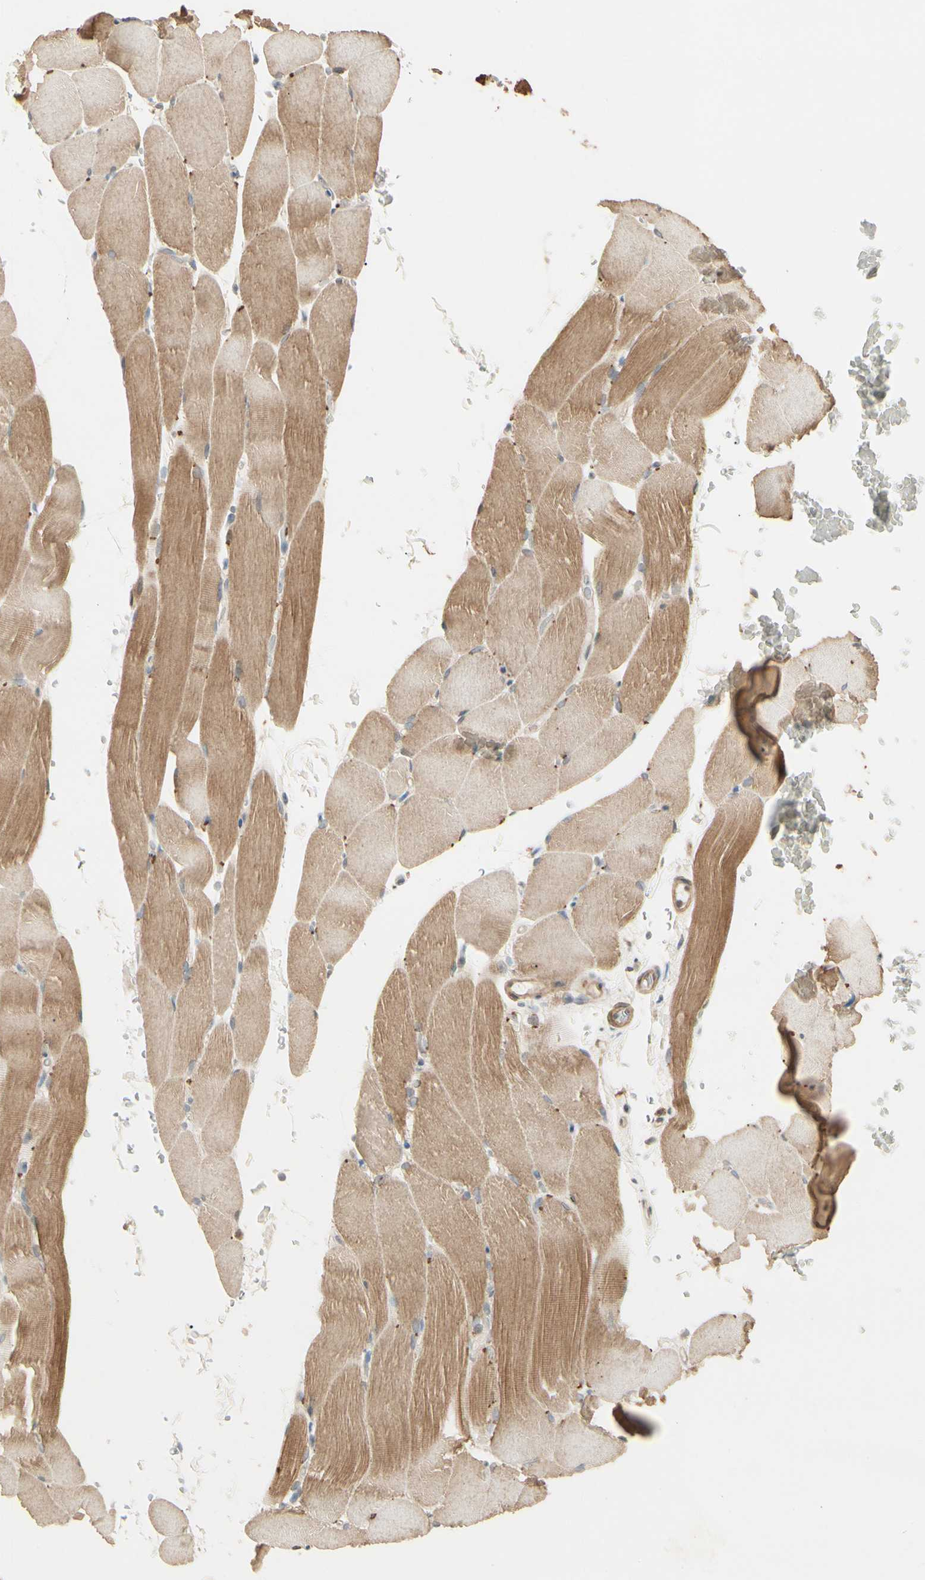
{"staining": {"intensity": "moderate", "quantity": "25%-75%", "location": "cytoplasmic/membranous"}, "tissue": "skeletal muscle", "cell_type": "Myocytes", "image_type": "normal", "snomed": [{"axis": "morphology", "description": "Normal tissue, NOS"}, {"axis": "topography", "description": "Skeletal muscle"}, {"axis": "topography", "description": "Parathyroid gland"}], "caption": "A brown stain highlights moderate cytoplasmic/membranous expression of a protein in myocytes of benign human skeletal muscle. The protein is stained brown, and the nuclei are stained in blue (DAB IHC with brightfield microscopy, high magnification).", "gene": "IRAG1", "patient": {"sex": "female", "age": 37}}